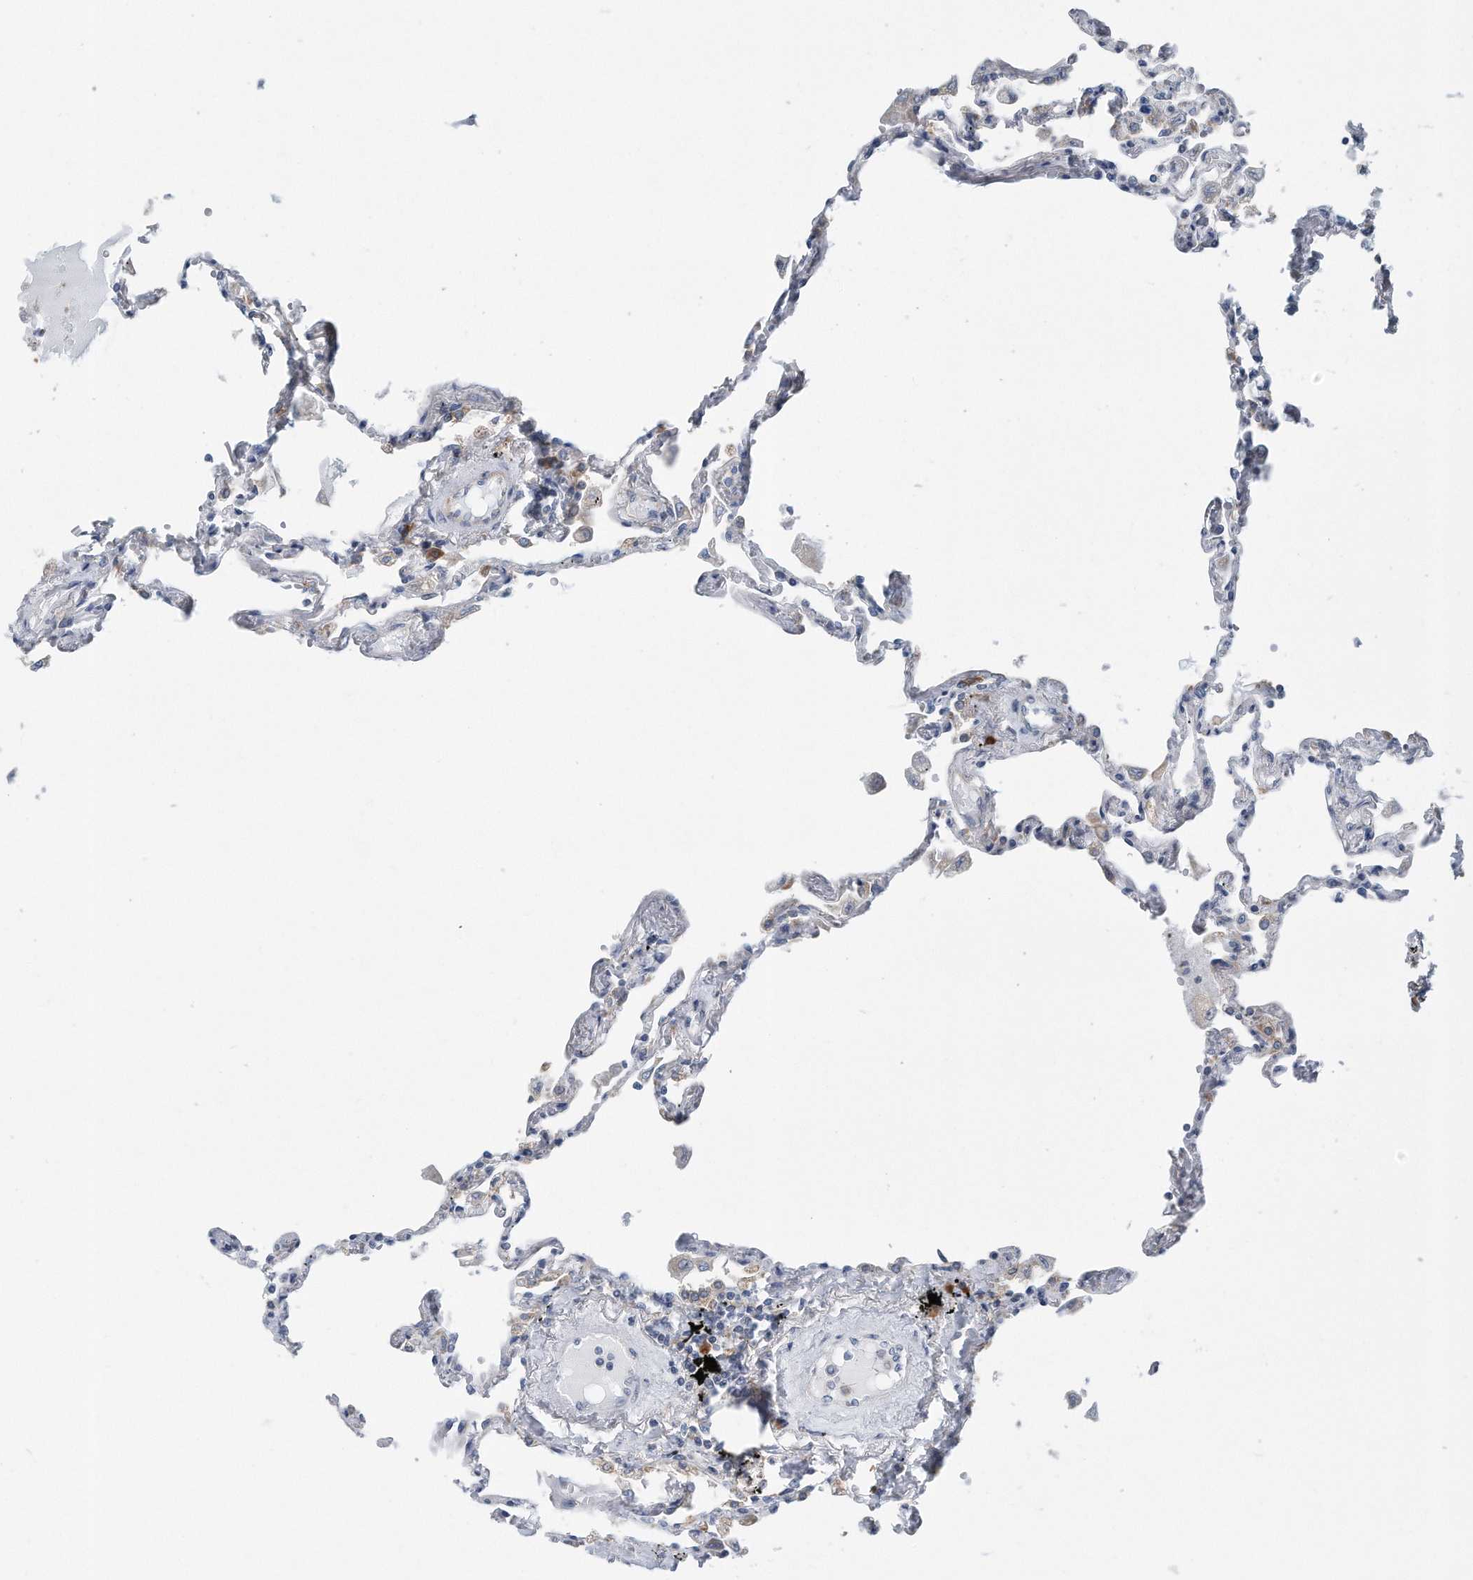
{"staining": {"intensity": "negative", "quantity": "none", "location": "none"}, "tissue": "lung", "cell_type": "Alveolar cells", "image_type": "normal", "snomed": [{"axis": "morphology", "description": "Normal tissue, NOS"}, {"axis": "topography", "description": "Lung"}], "caption": "Lung was stained to show a protein in brown. There is no significant staining in alveolar cells. (Stains: DAB (3,3'-diaminobenzidine) immunohistochemistry (IHC) with hematoxylin counter stain, Microscopy: brightfield microscopy at high magnification).", "gene": "RPL26L1", "patient": {"sex": "female", "age": 67}}